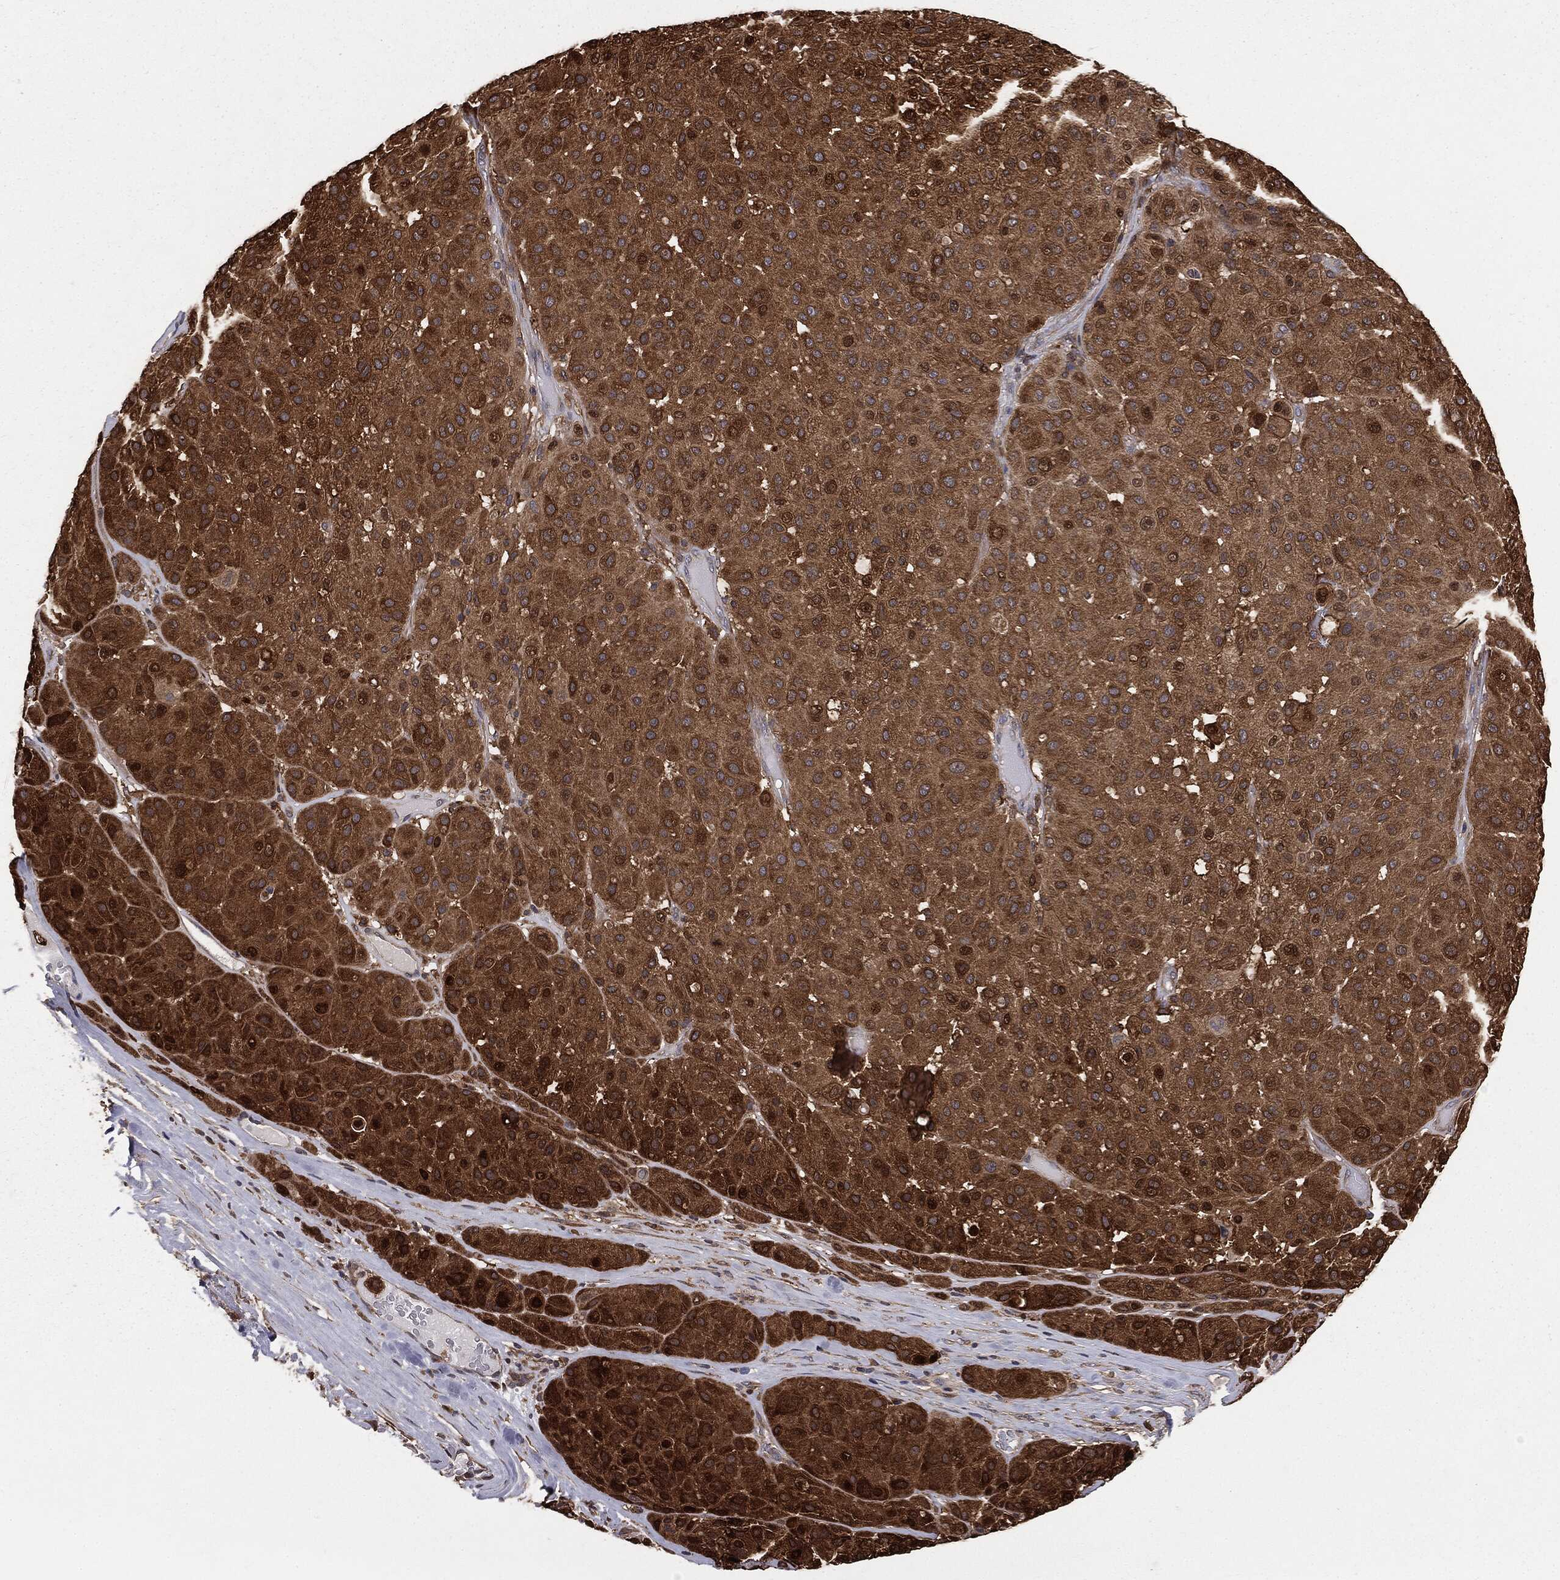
{"staining": {"intensity": "strong", "quantity": ">75%", "location": "cytoplasmic/membranous"}, "tissue": "melanoma", "cell_type": "Tumor cells", "image_type": "cancer", "snomed": [{"axis": "morphology", "description": "Malignant melanoma, Metastatic site"}, {"axis": "topography", "description": "Smooth muscle"}], "caption": "This is a micrograph of IHC staining of melanoma, which shows strong staining in the cytoplasmic/membranous of tumor cells.", "gene": "GNB5", "patient": {"sex": "male", "age": 41}}